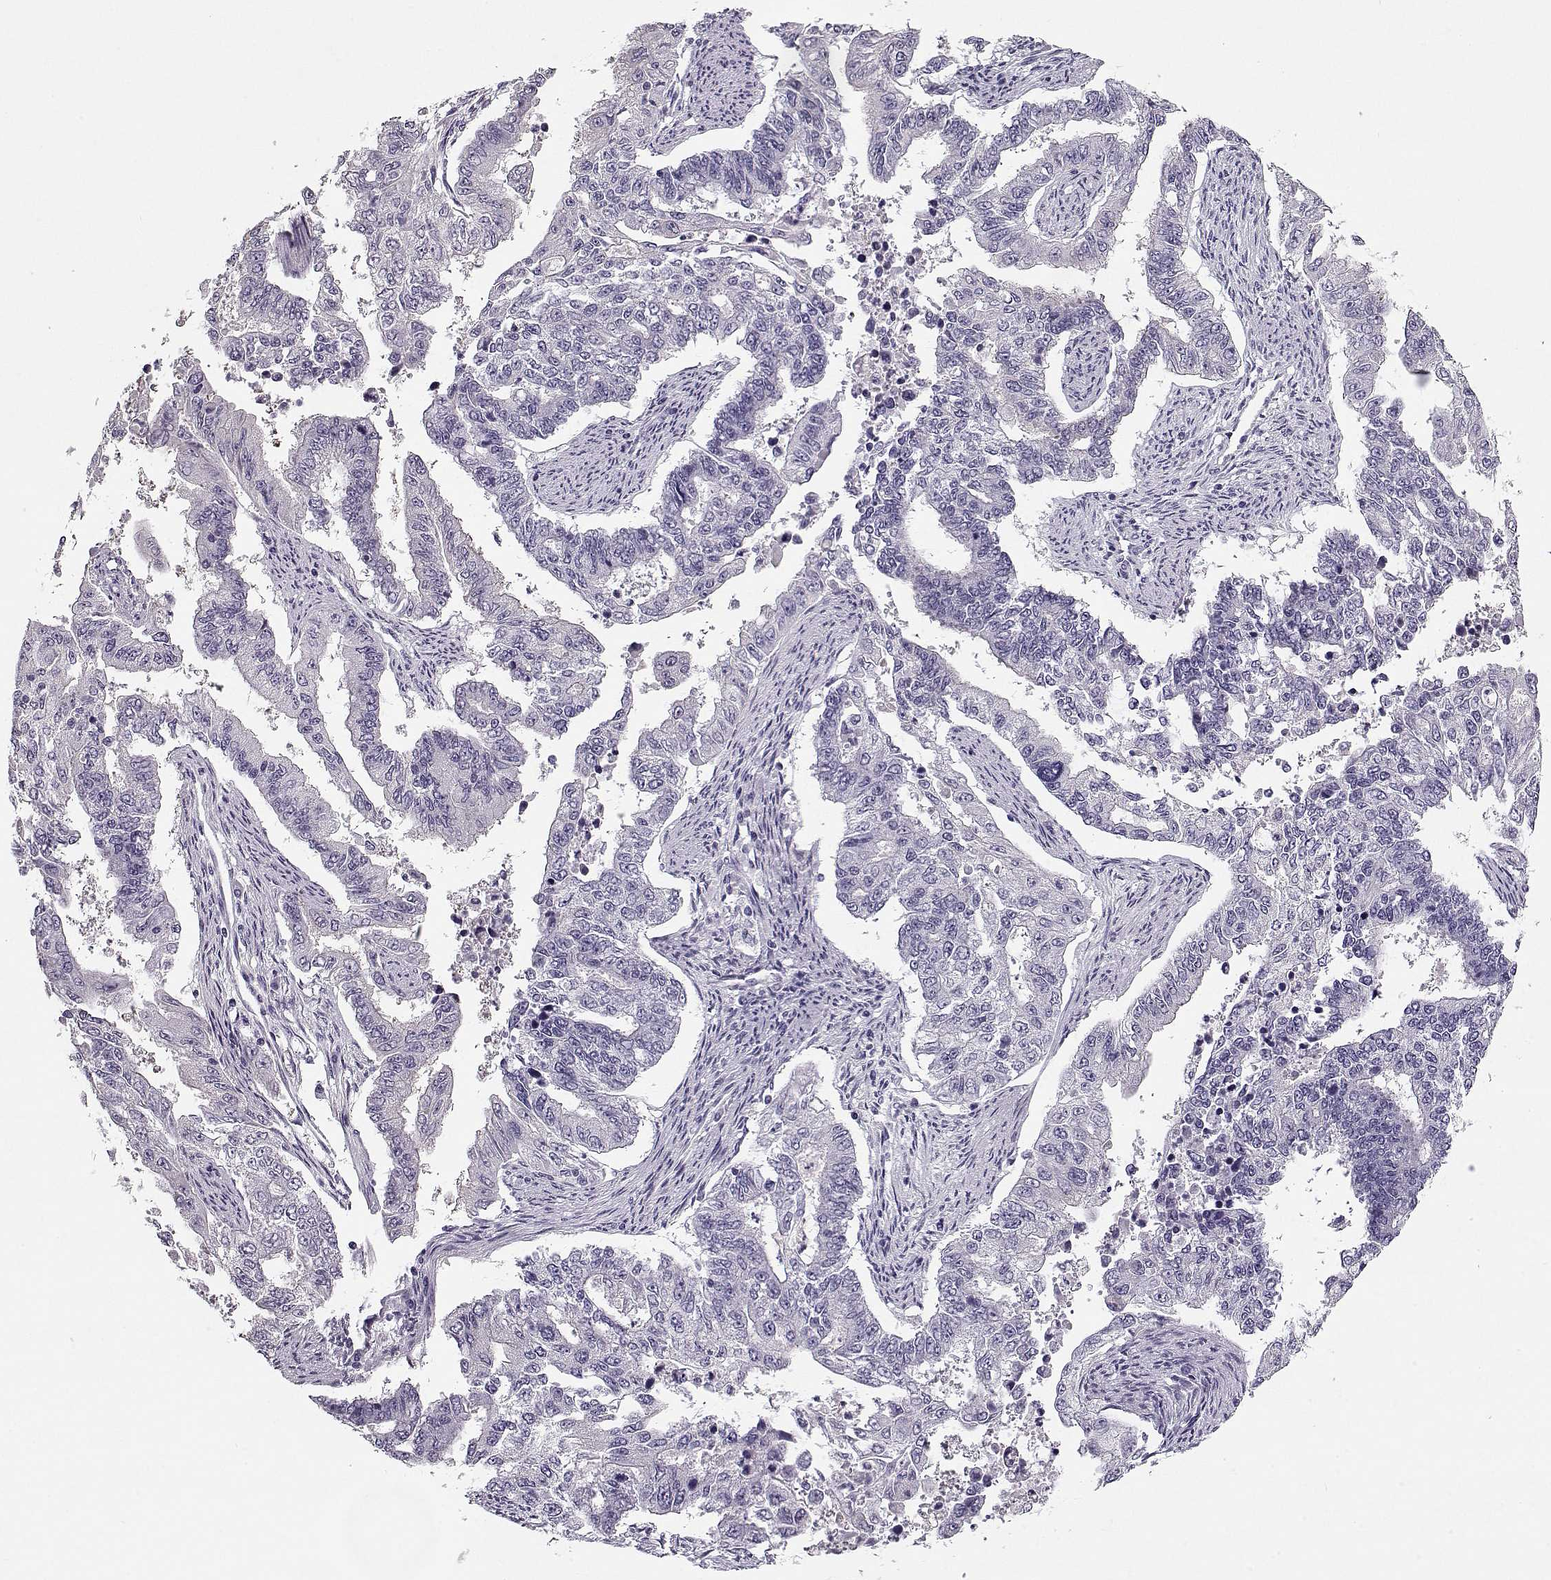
{"staining": {"intensity": "negative", "quantity": "none", "location": "none"}, "tissue": "endometrial cancer", "cell_type": "Tumor cells", "image_type": "cancer", "snomed": [{"axis": "morphology", "description": "Adenocarcinoma, NOS"}, {"axis": "topography", "description": "Uterus"}], "caption": "This is an immunohistochemistry (IHC) photomicrograph of endometrial adenocarcinoma. There is no expression in tumor cells.", "gene": "CCDC136", "patient": {"sex": "female", "age": 59}}